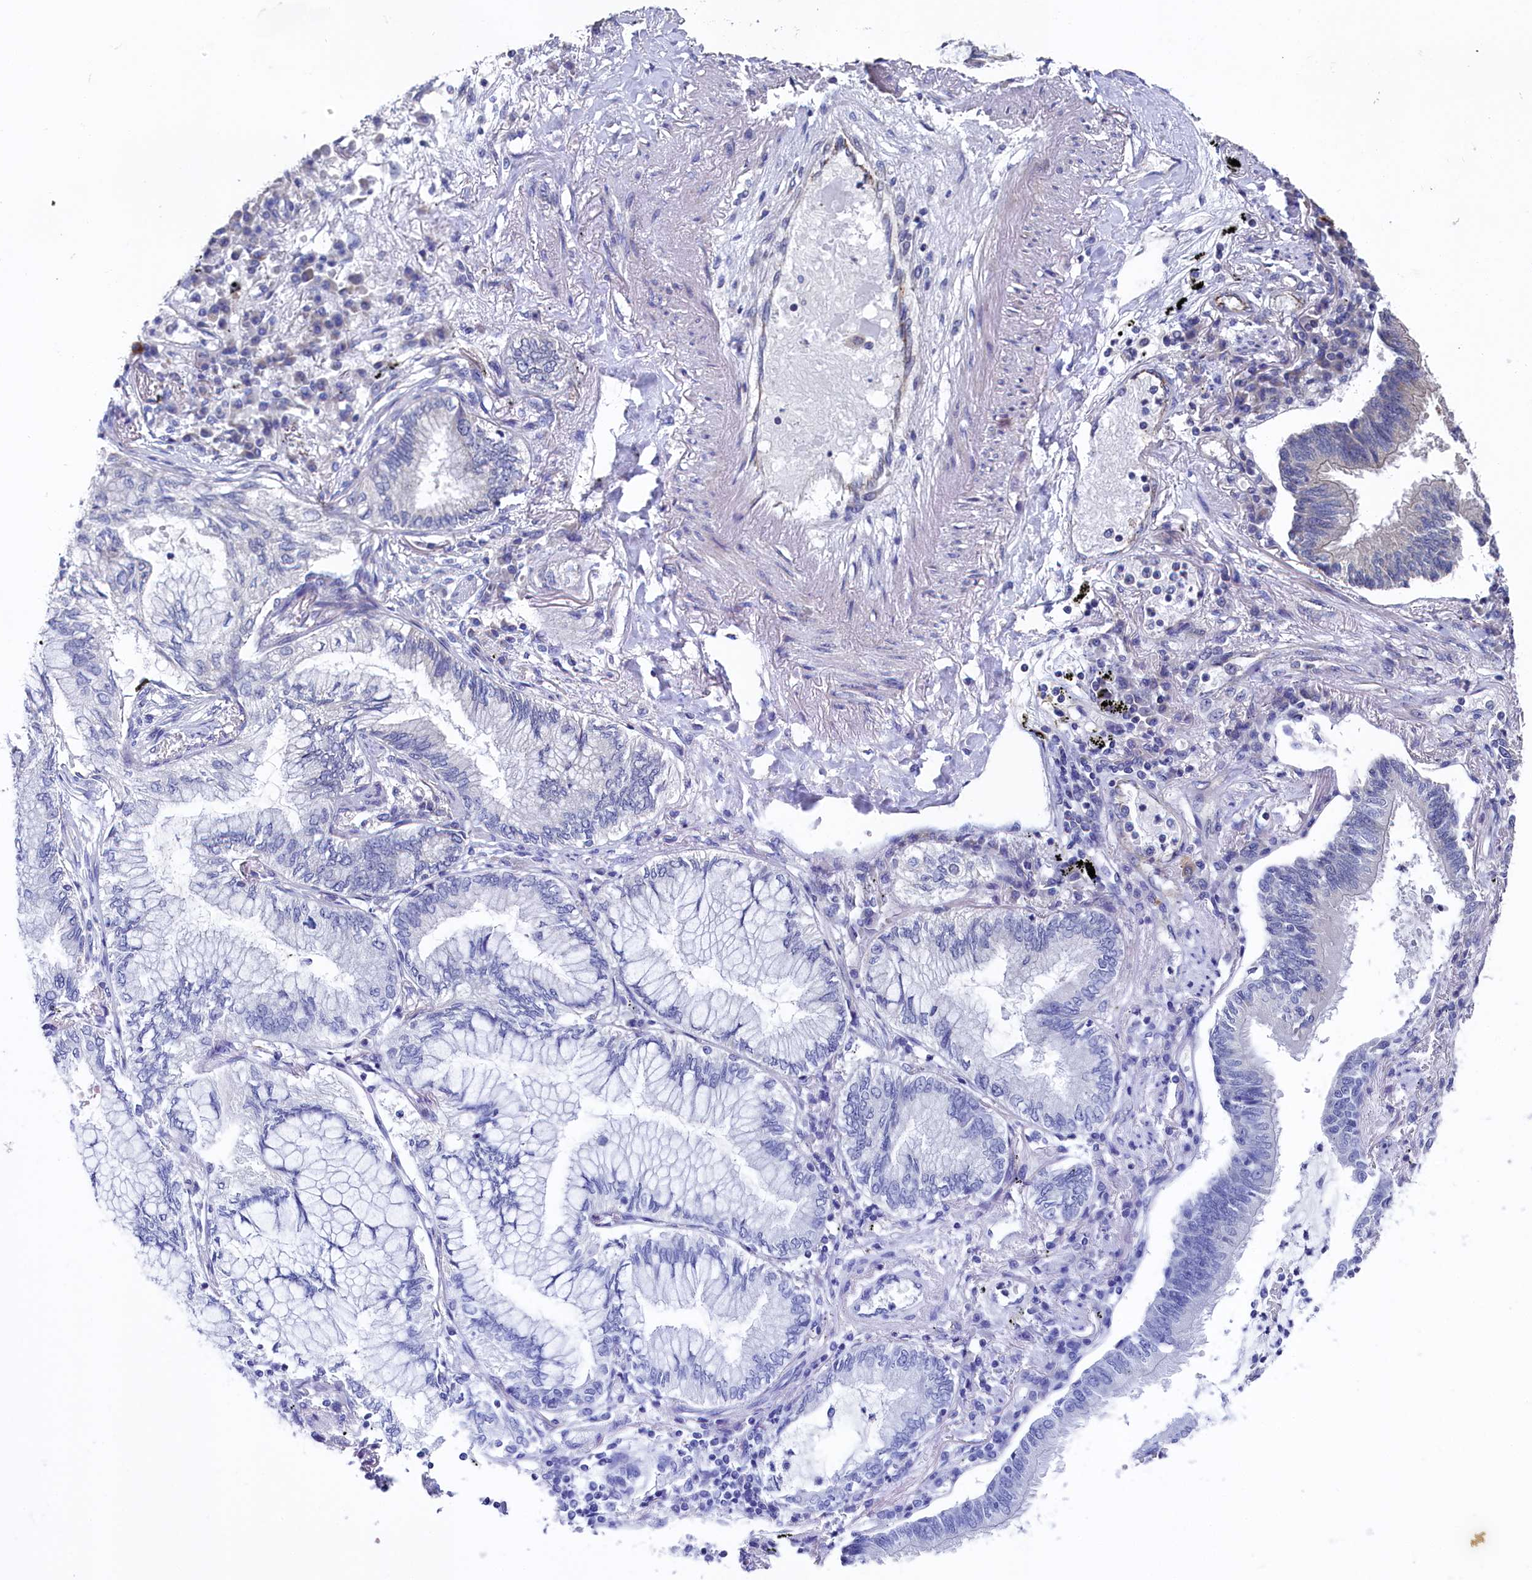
{"staining": {"intensity": "negative", "quantity": "none", "location": "none"}, "tissue": "lung cancer", "cell_type": "Tumor cells", "image_type": "cancer", "snomed": [{"axis": "morphology", "description": "Adenocarcinoma, NOS"}, {"axis": "topography", "description": "Lung"}], "caption": "DAB (3,3'-diaminobenzidine) immunohistochemical staining of human lung cancer shows no significant expression in tumor cells.", "gene": "SUPV3L1", "patient": {"sex": "female", "age": 70}}